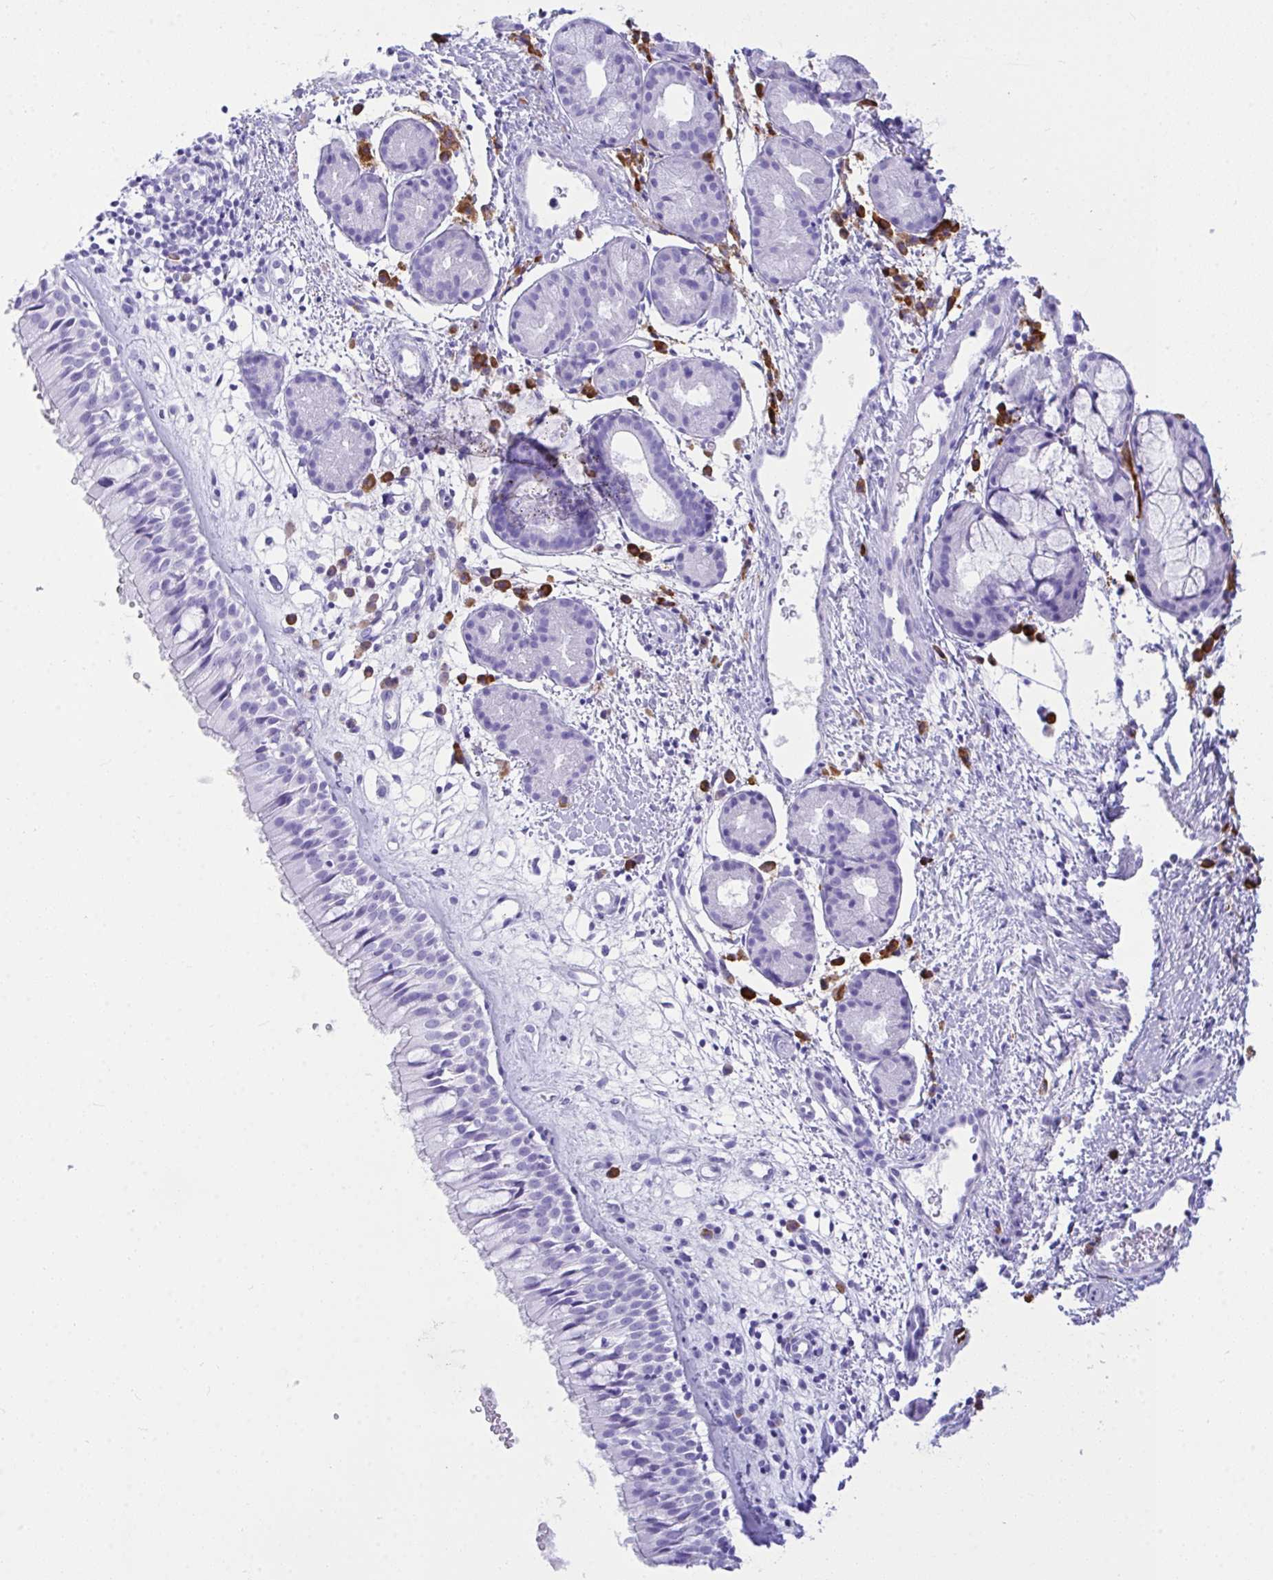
{"staining": {"intensity": "negative", "quantity": "none", "location": "none"}, "tissue": "nasopharynx", "cell_type": "Respiratory epithelial cells", "image_type": "normal", "snomed": [{"axis": "morphology", "description": "Normal tissue, NOS"}, {"axis": "topography", "description": "Nasopharynx"}], "caption": "DAB immunohistochemical staining of benign human nasopharynx demonstrates no significant expression in respiratory epithelial cells.", "gene": "BEST4", "patient": {"sex": "male", "age": 65}}